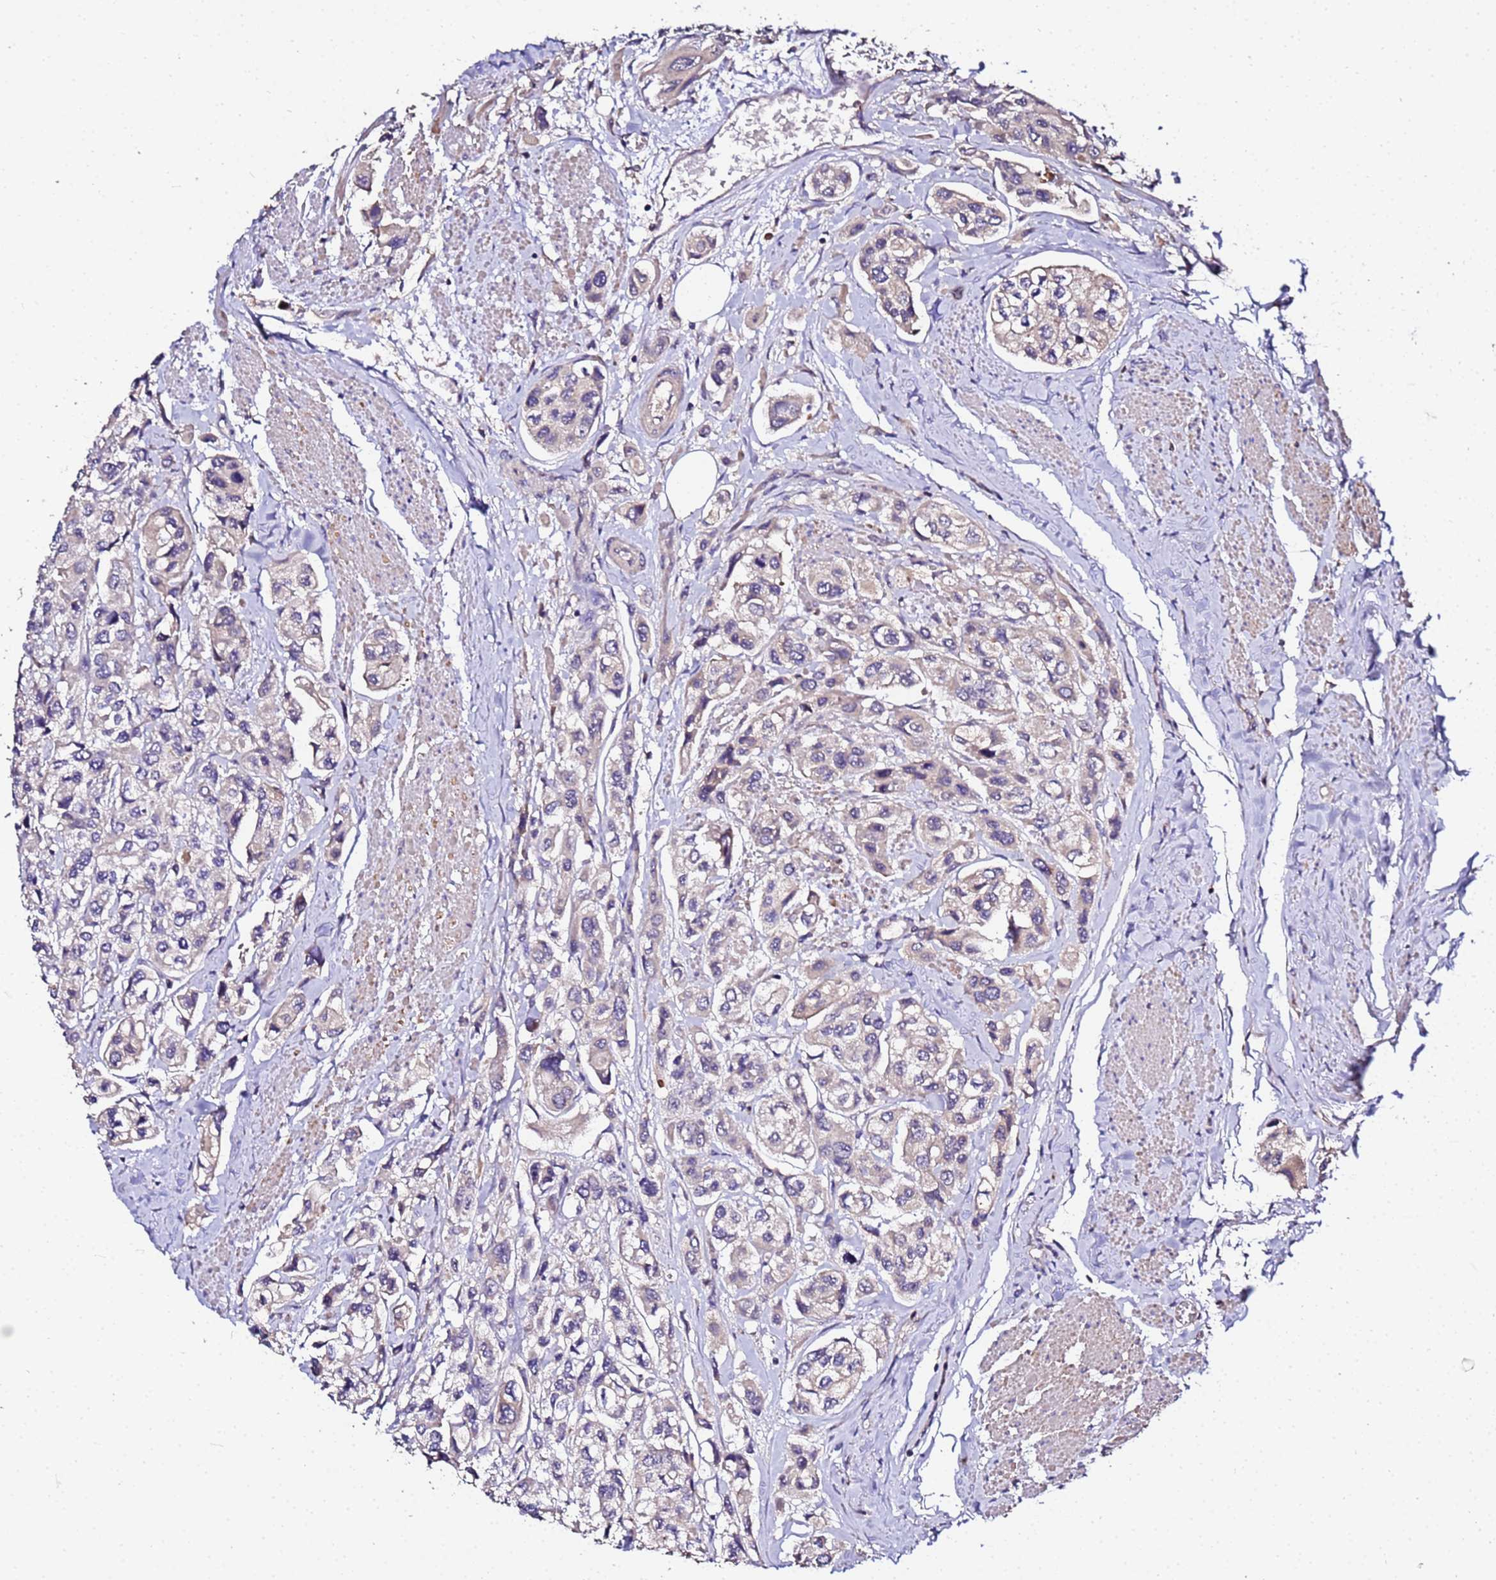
{"staining": {"intensity": "negative", "quantity": "none", "location": "none"}, "tissue": "urothelial cancer", "cell_type": "Tumor cells", "image_type": "cancer", "snomed": [{"axis": "morphology", "description": "Urothelial carcinoma, High grade"}, {"axis": "topography", "description": "Urinary bladder"}], "caption": "Immunohistochemistry histopathology image of high-grade urothelial carcinoma stained for a protein (brown), which exhibits no positivity in tumor cells. The staining is performed using DAB (3,3'-diaminobenzidine) brown chromogen with nuclei counter-stained in using hematoxylin.", "gene": "MTERF1", "patient": {"sex": "male", "age": 67}}